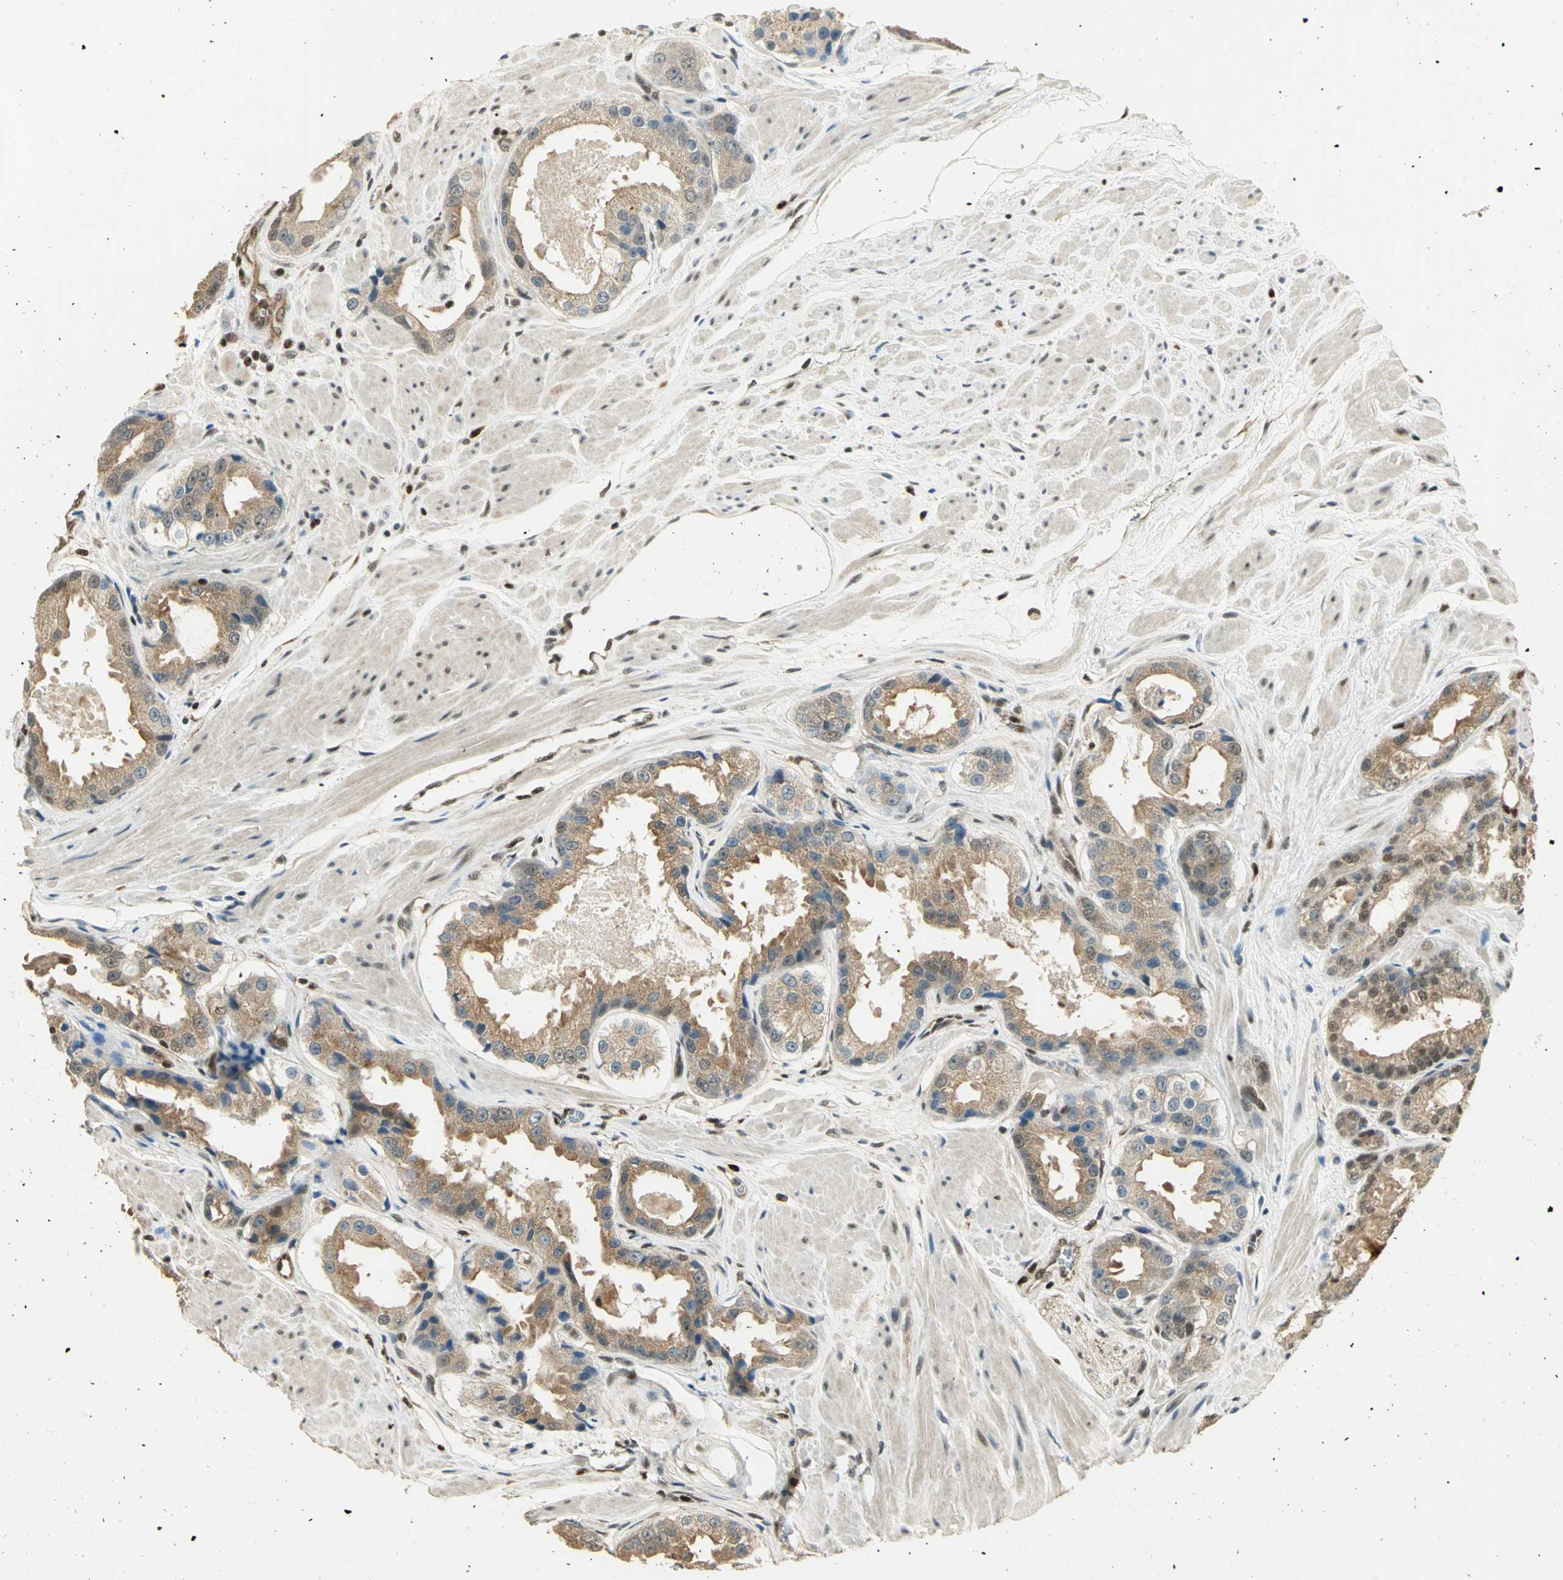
{"staining": {"intensity": "moderate", "quantity": ">75%", "location": "cytoplasmic/membranous"}, "tissue": "prostate cancer", "cell_type": "Tumor cells", "image_type": "cancer", "snomed": [{"axis": "morphology", "description": "Adenocarcinoma, Medium grade"}, {"axis": "topography", "description": "Prostate"}], "caption": "DAB immunohistochemical staining of prostate adenocarcinoma (medium-grade) displays moderate cytoplasmic/membranous protein staining in about >75% of tumor cells. Immunohistochemistry (ihc) stains the protein of interest in brown and the nuclei are stained blue.", "gene": "ELF1", "patient": {"sex": "male", "age": 60}}